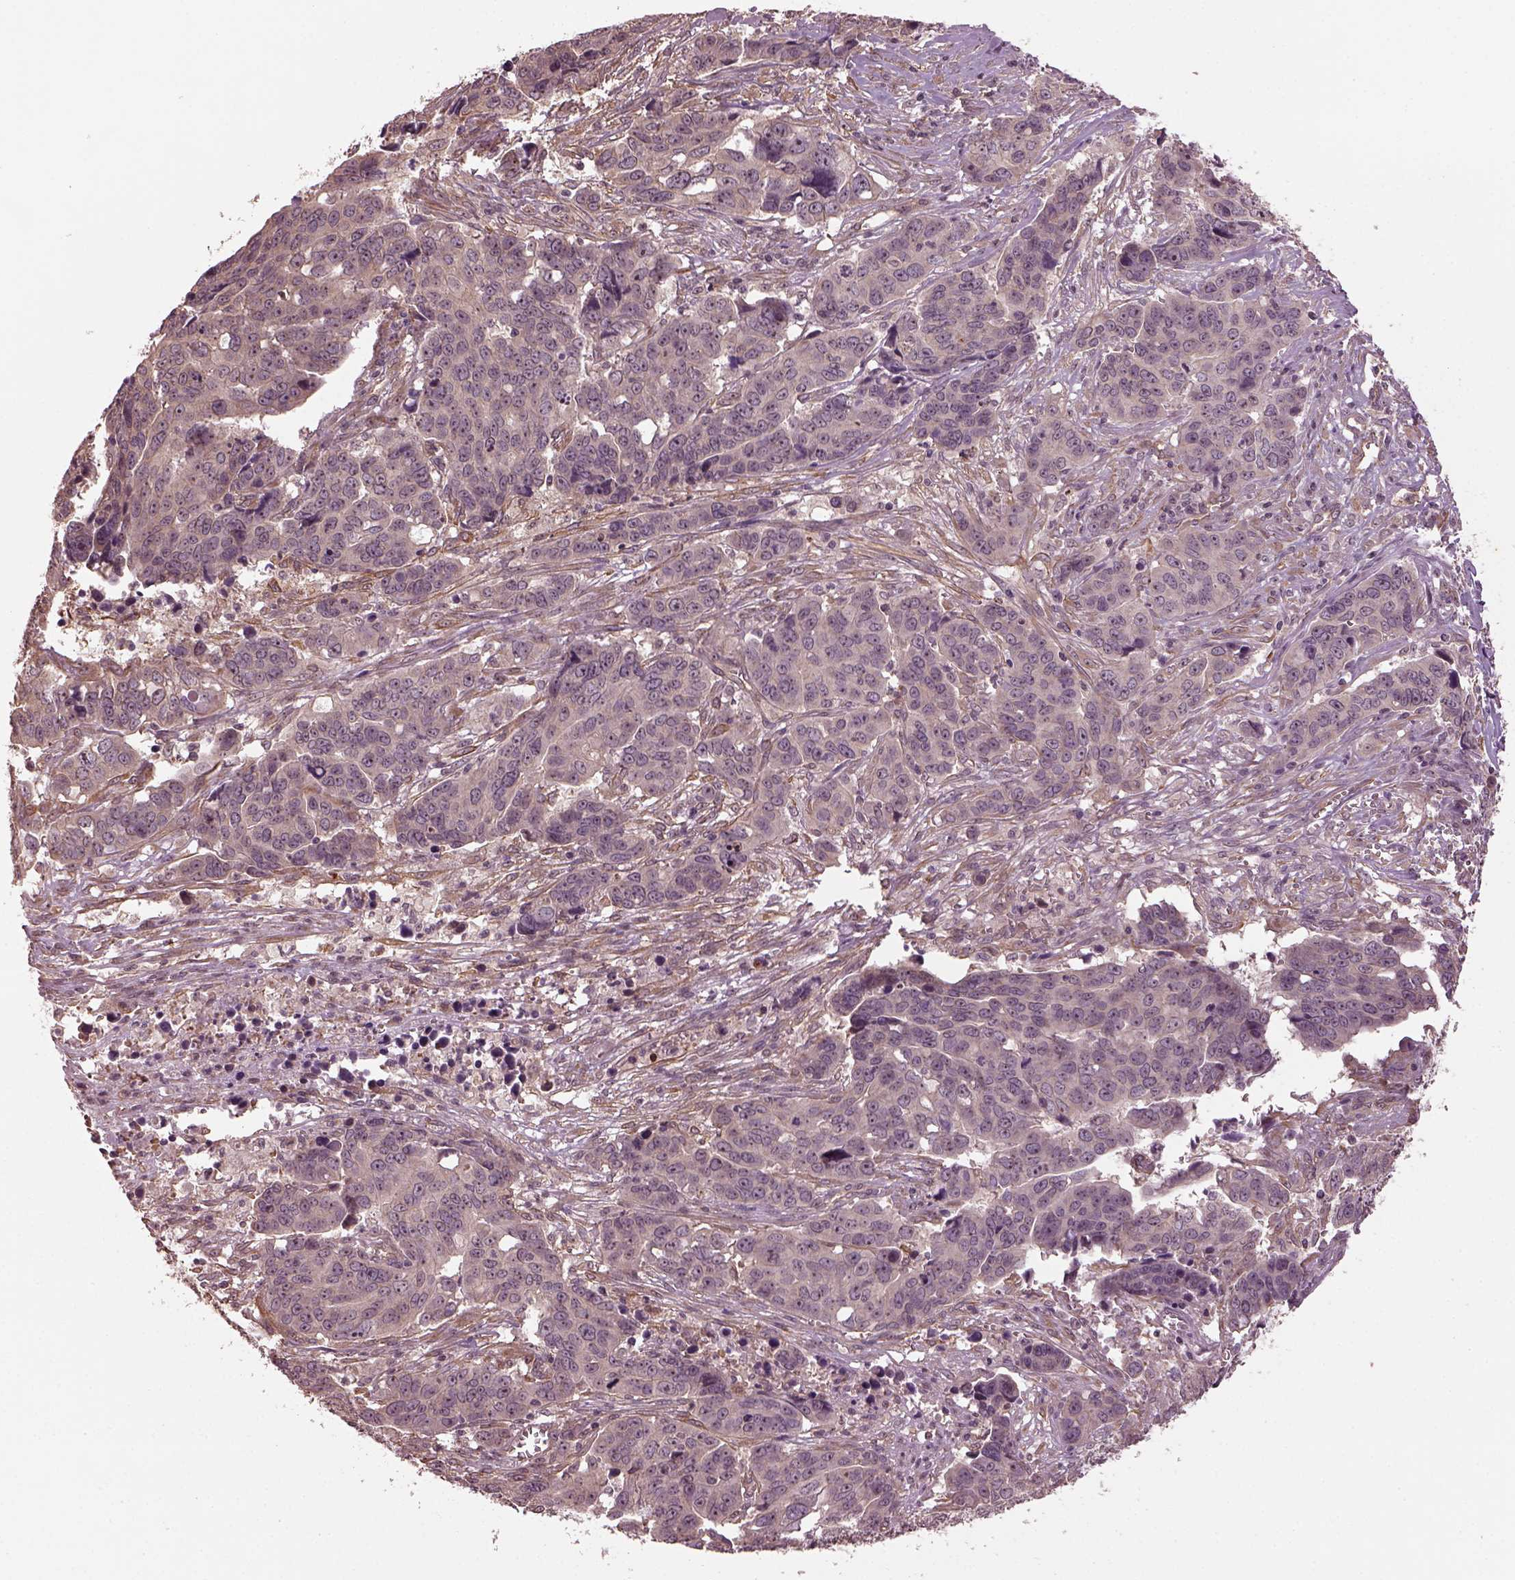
{"staining": {"intensity": "weak", "quantity": "25%-75%", "location": "cytoplasmic/membranous,nuclear"}, "tissue": "ovarian cancer", "cell_type": "Tumor cells", "image_type": "cancer", "snomed": [{"axis": "morphology", "description": "Carcinoma, endometroid"}, {"axis": "topography", "description": "Ovary"}], "caption": "An image of human ovarian endometroid carcinoma stained for a protein reveals weak cytoplasmic/membranous and nuclear brown staining in tumor cells.", "gene": "GNRH1", "patient": {"sex": "female", "age": 78}}